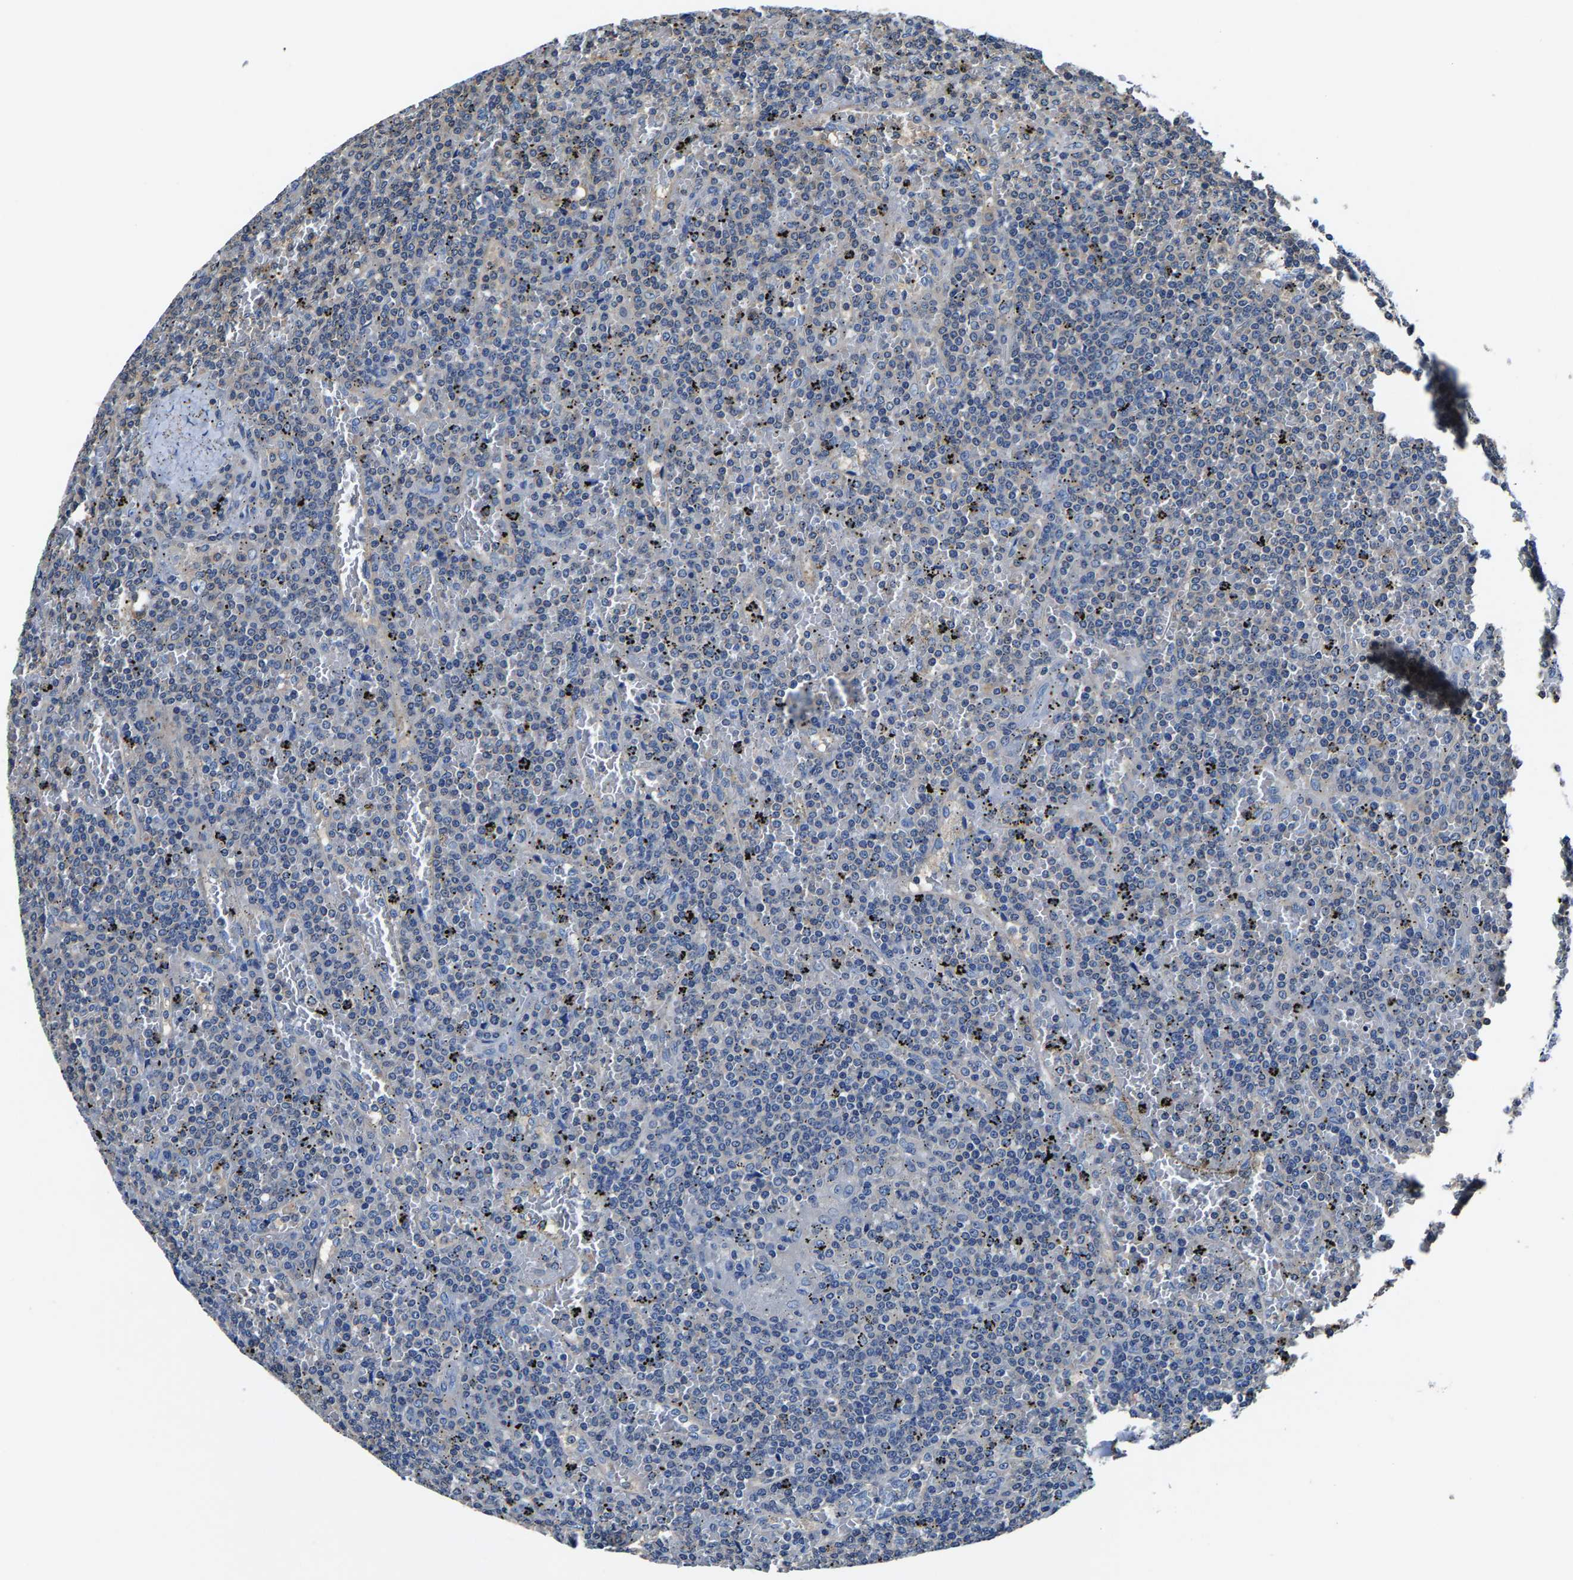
{"staining": {"intensity": "negative", "quantity": "none", "location": "none"}, "tissue": "lymphoma", "cell_type": "Tumor cells", "image_type": "cancer", "snomed": [{"axis": "morphology", "description": "Malignant lymphoma, non-Hodgkin's type, Low grade"}, {"axis": "topography", "description": "Spleen"}], "caption": "Protein analysis of low-grade malignant lymphoma, non-Hodgkin's type displays no significant expression in tumor cells.", "gene": "ALDOB", "patient": {"sex": "female", "age": 19}}